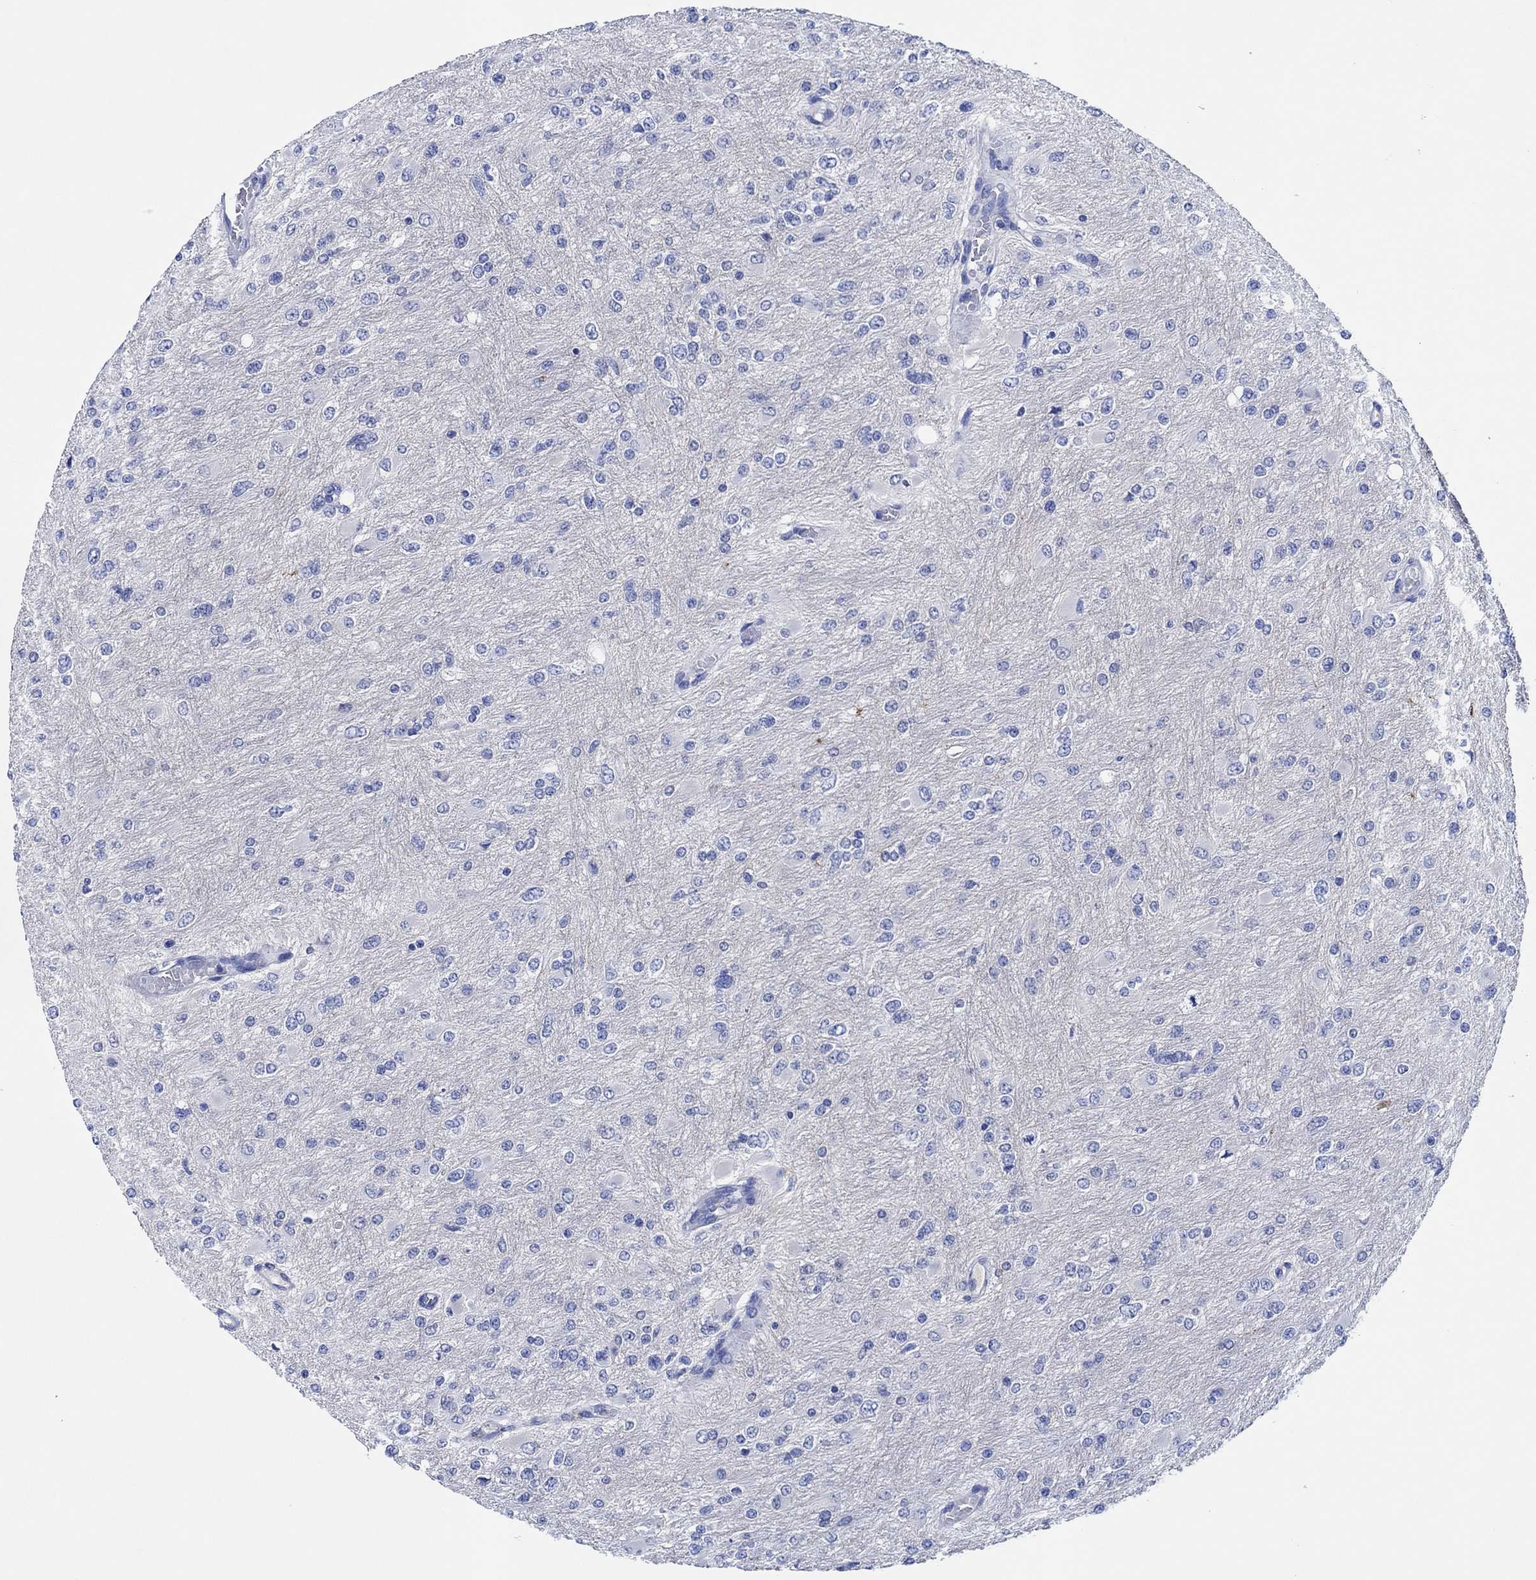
{"staining": {"intensity": "negative", "quantity": "none", "location": "none"}, "tissue": "glioma", "cell_type": "Tumor cells", "image_type": "cancer", "snomed": [{"axis": "morphology", "description": "Glioma, malignant, High grade"}, {"axis": "topography", "description": "Cerebral cortex"}], "caption": "Immunohistochemistry of high-grade glioma (malignant) displays no positivity in tumor cells.", "gene": "CPNE6", "patient": {"sex": "female", "age": 36}}